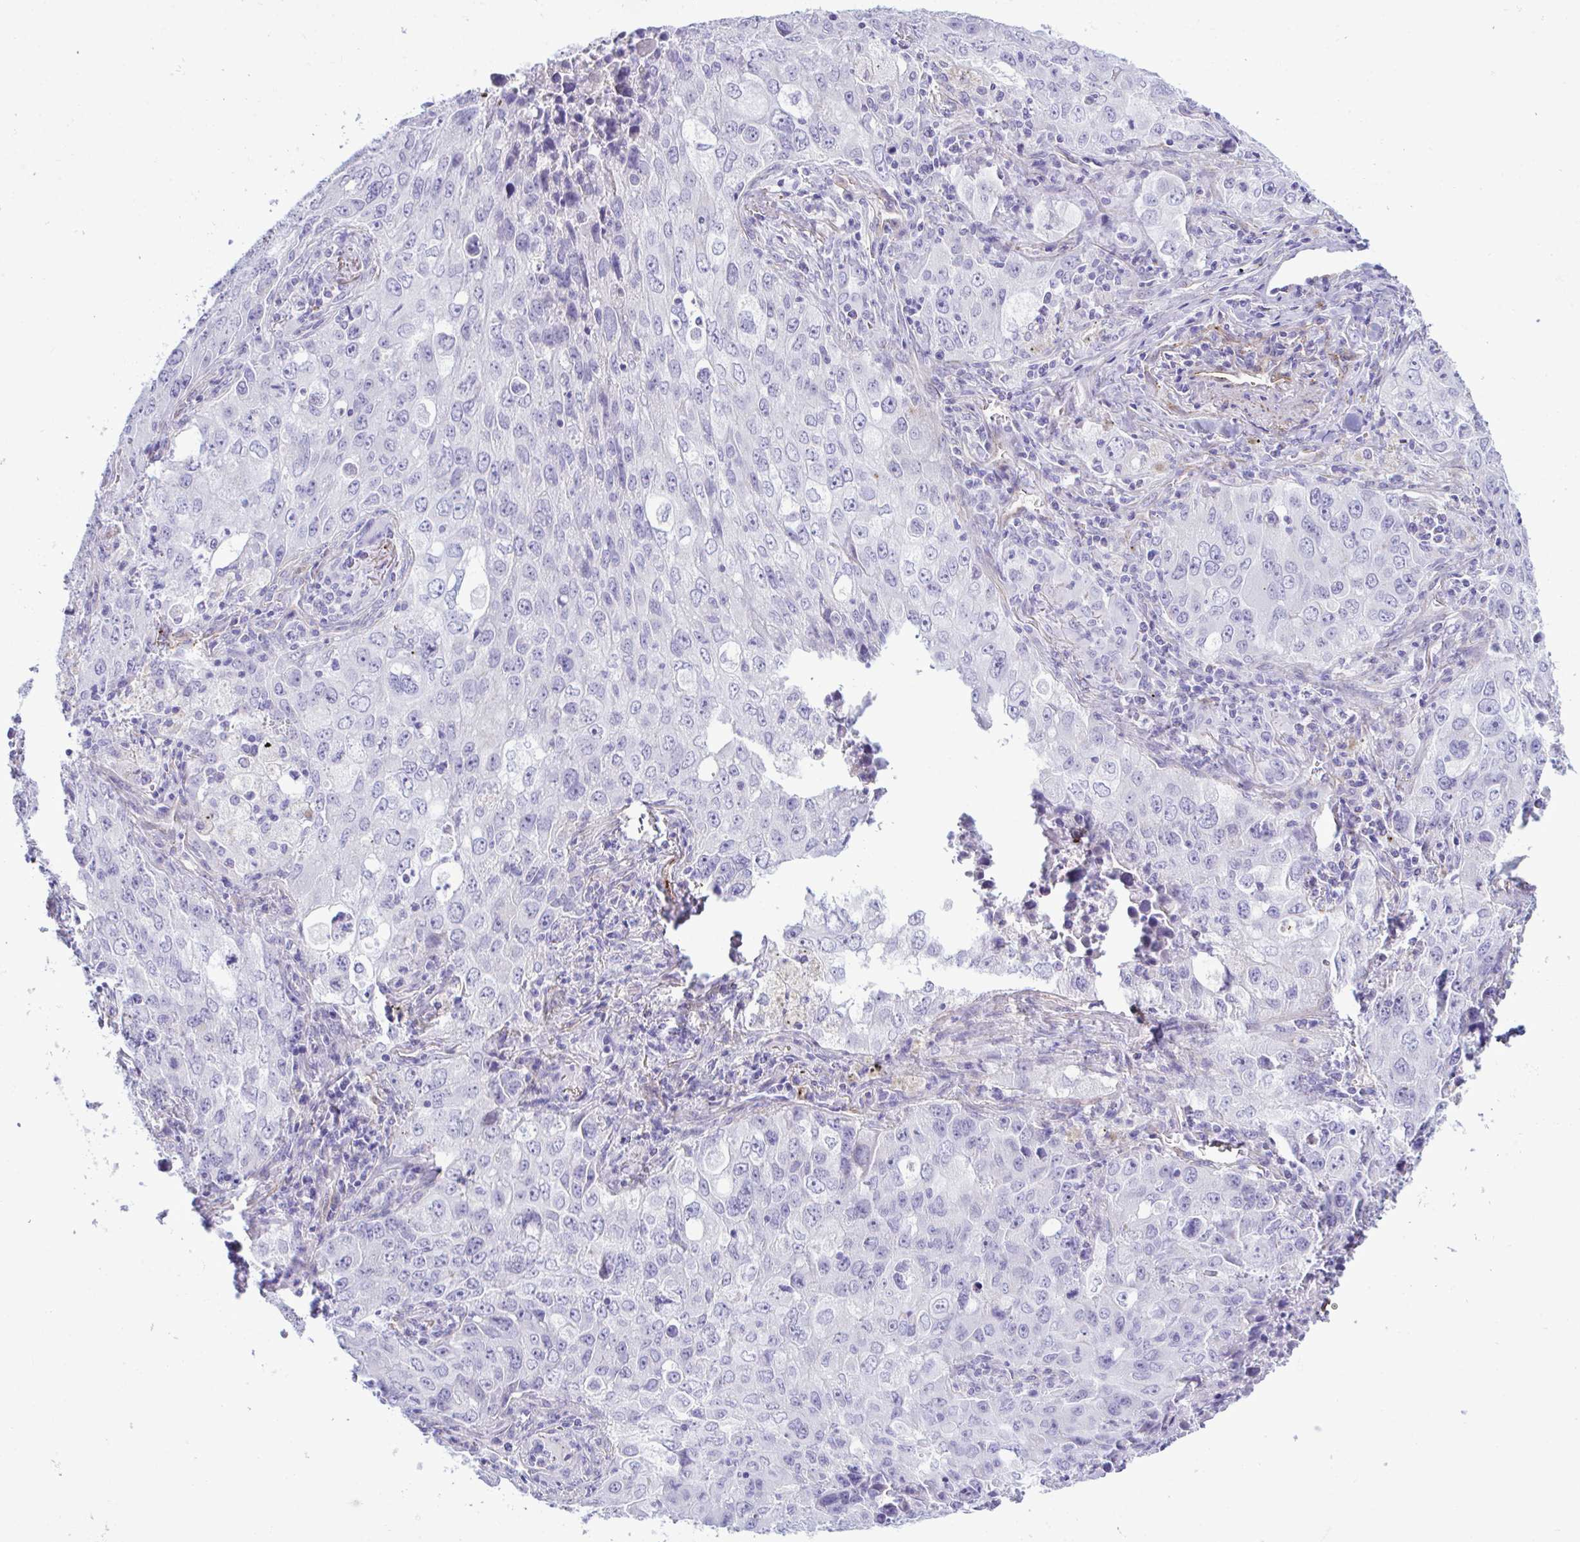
{"staining": {"intensity": "negative", "quantity": "none", "location": "none"}, "tissue": "lung cancer", "cell_type": "Tumor cells", "image_type": "cancer", "snomed": [{"axis": "morphology", "description": "Adenocarcinoma, NOS"}, {"axis": "morphology", "description": "Adenocarcinoma, metastatic, NOS"}, {"axis": "topography", "description": "Lymph node"}, {"axis": "topography", "description": "Lung"}], "caption": "Tumor cells show no significant protein staining in metastatic adenocarcinoma (lung).", "gene": "SYNPO2L", "patient": {"sex": "female", "age": 42}}